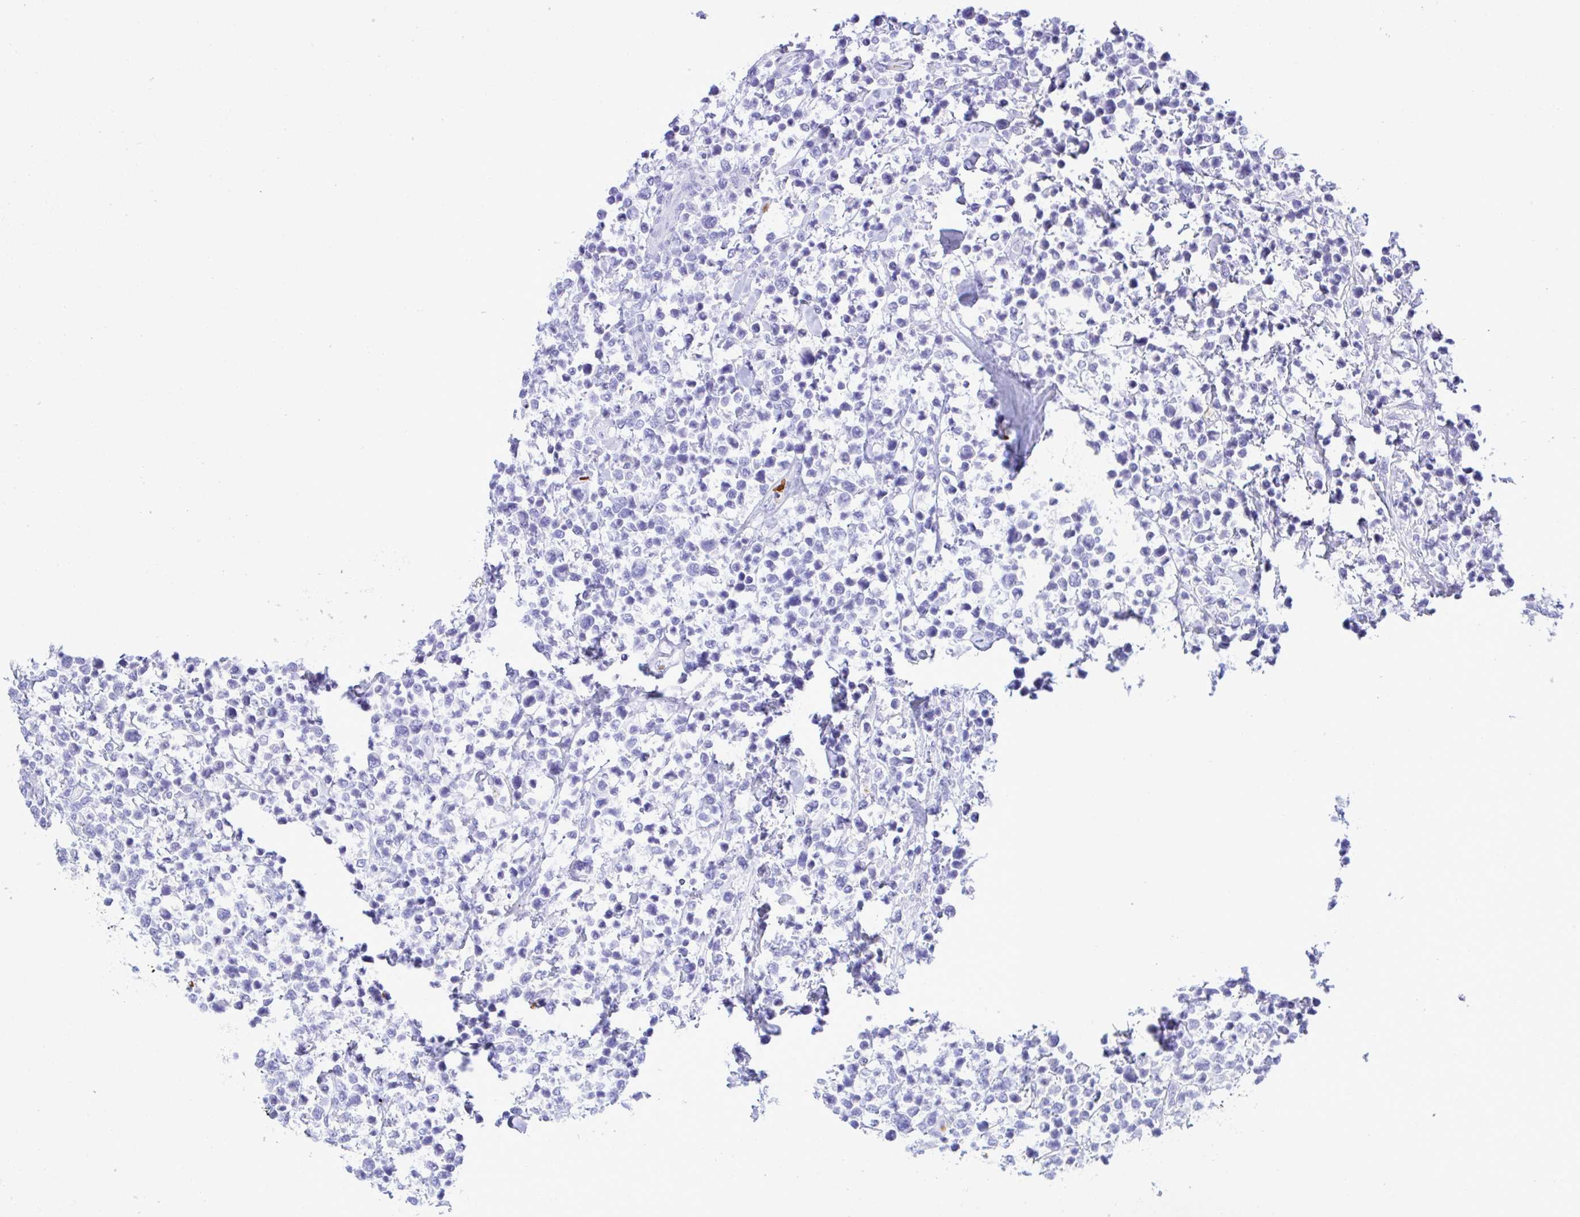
{"staining": {"intensity": "negative", "quantity": "none", "location": "none"}, "tissue": "lymphoma", "cell_type": "Tumor cells", "image_type": "cancer", "snomed": [{"axis": "morphology", "description": "Malignant lymphoma, non-Hodgkin's type, High grade"}, {"axis": "topography", "description": "Soft tissue"}], "caption": "There is no significant staining in tumor cells of lymphoma. (DAB (3,3'-diaminobenzidine) immunohistochemistry (IHC), high magnification).", "gene": "ZNF221", "patient": {"sex": "female", "age": 56}}